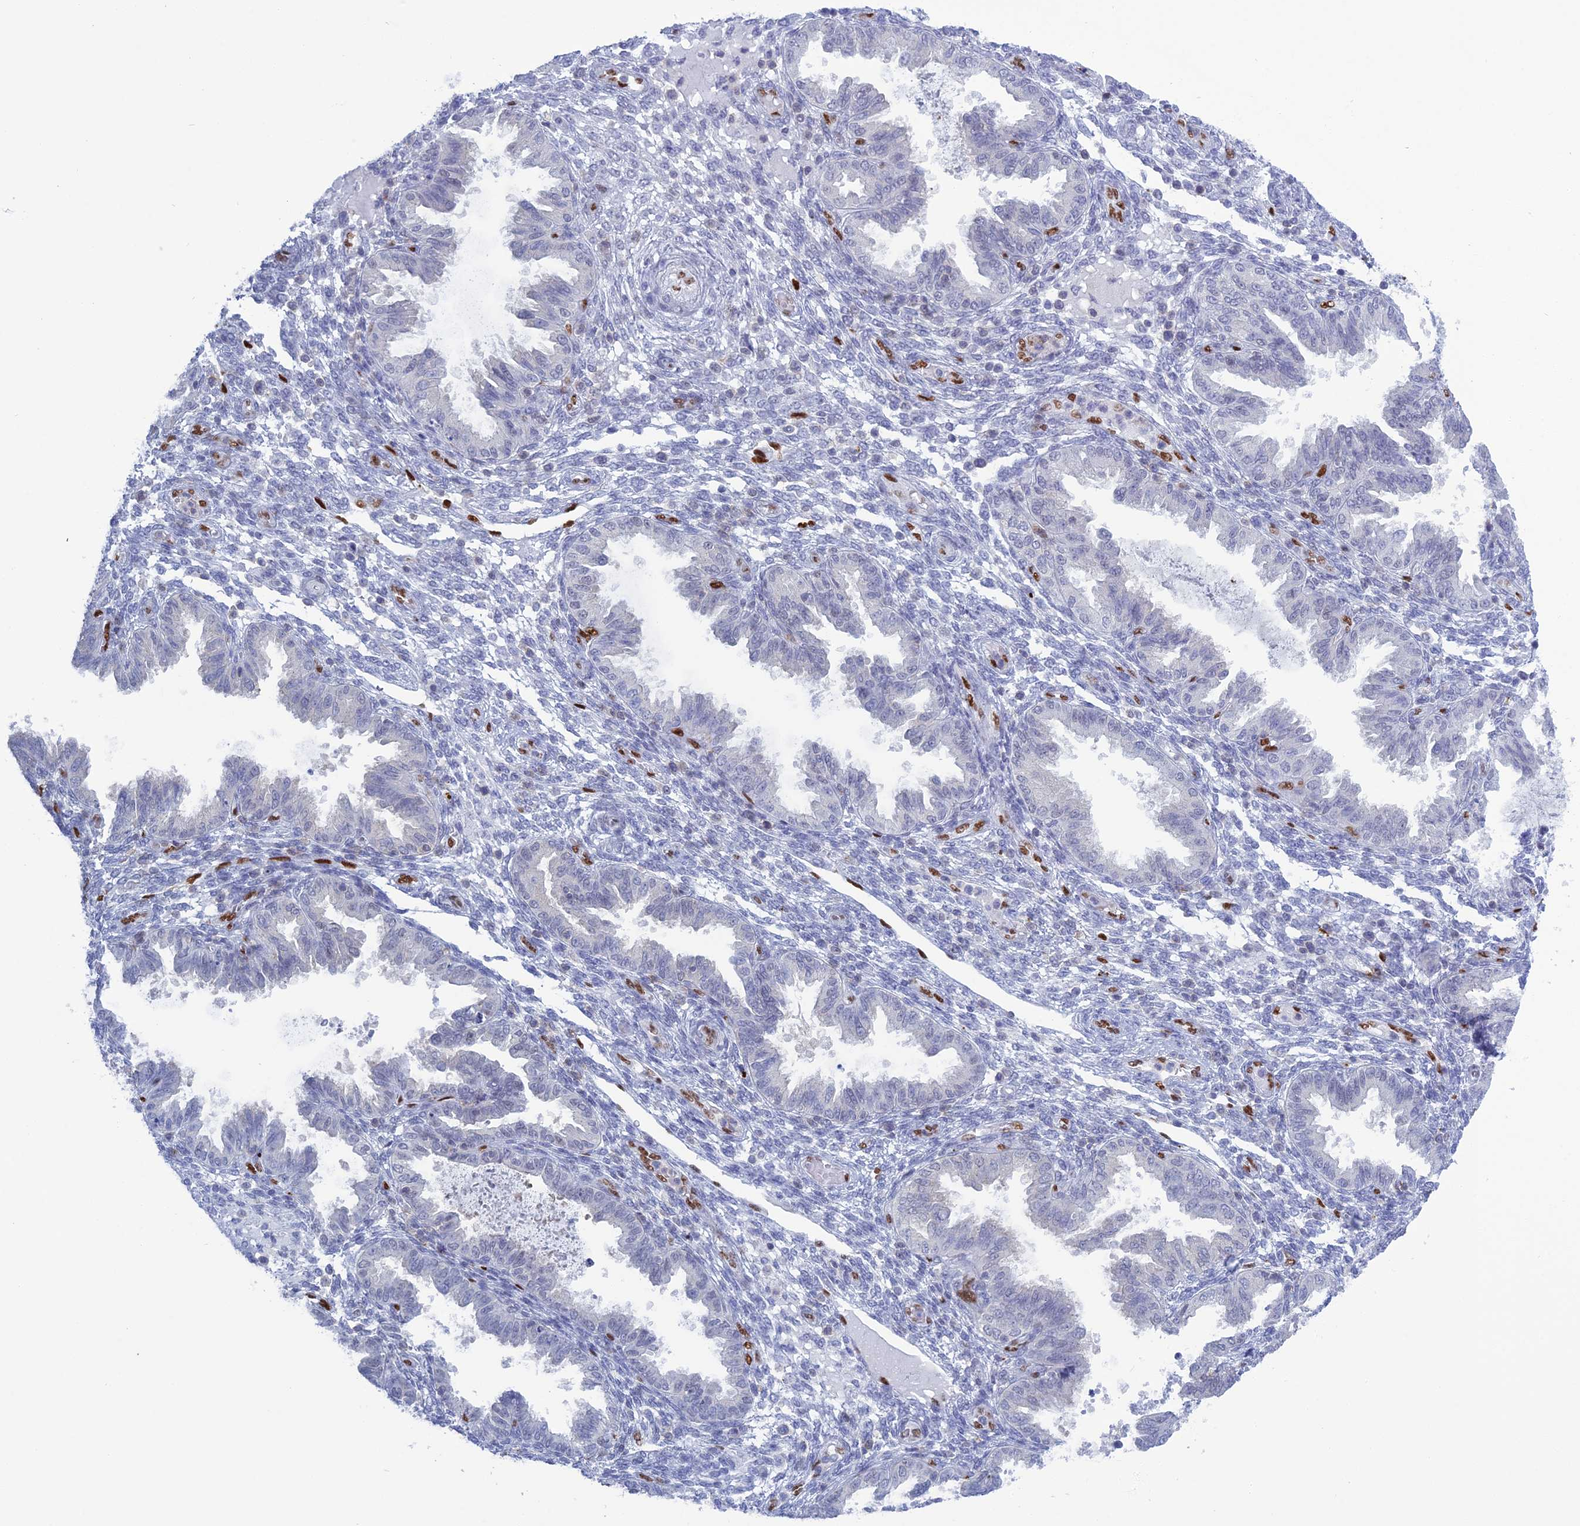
{"staining": {"intensity": "negative", "quantity": "none", "location": "none"}, "tissue": "endometrium", "cell_type": "Cells in endometrial stroma", "image_type": "normal", "snomed": [{"axis": "morphology", "description": "Normal tissue, NOS"}, {"axis": "topography", "description": "Endometrium"}], "caption": "A micrograph of endometrium stained for a protein displays no brown staining in cells in endometrial stroma. (IHC, brightfield microscopy, high magnification).", "gene": "NOL4L", "patient": {"sex": "female", "age": 33}}